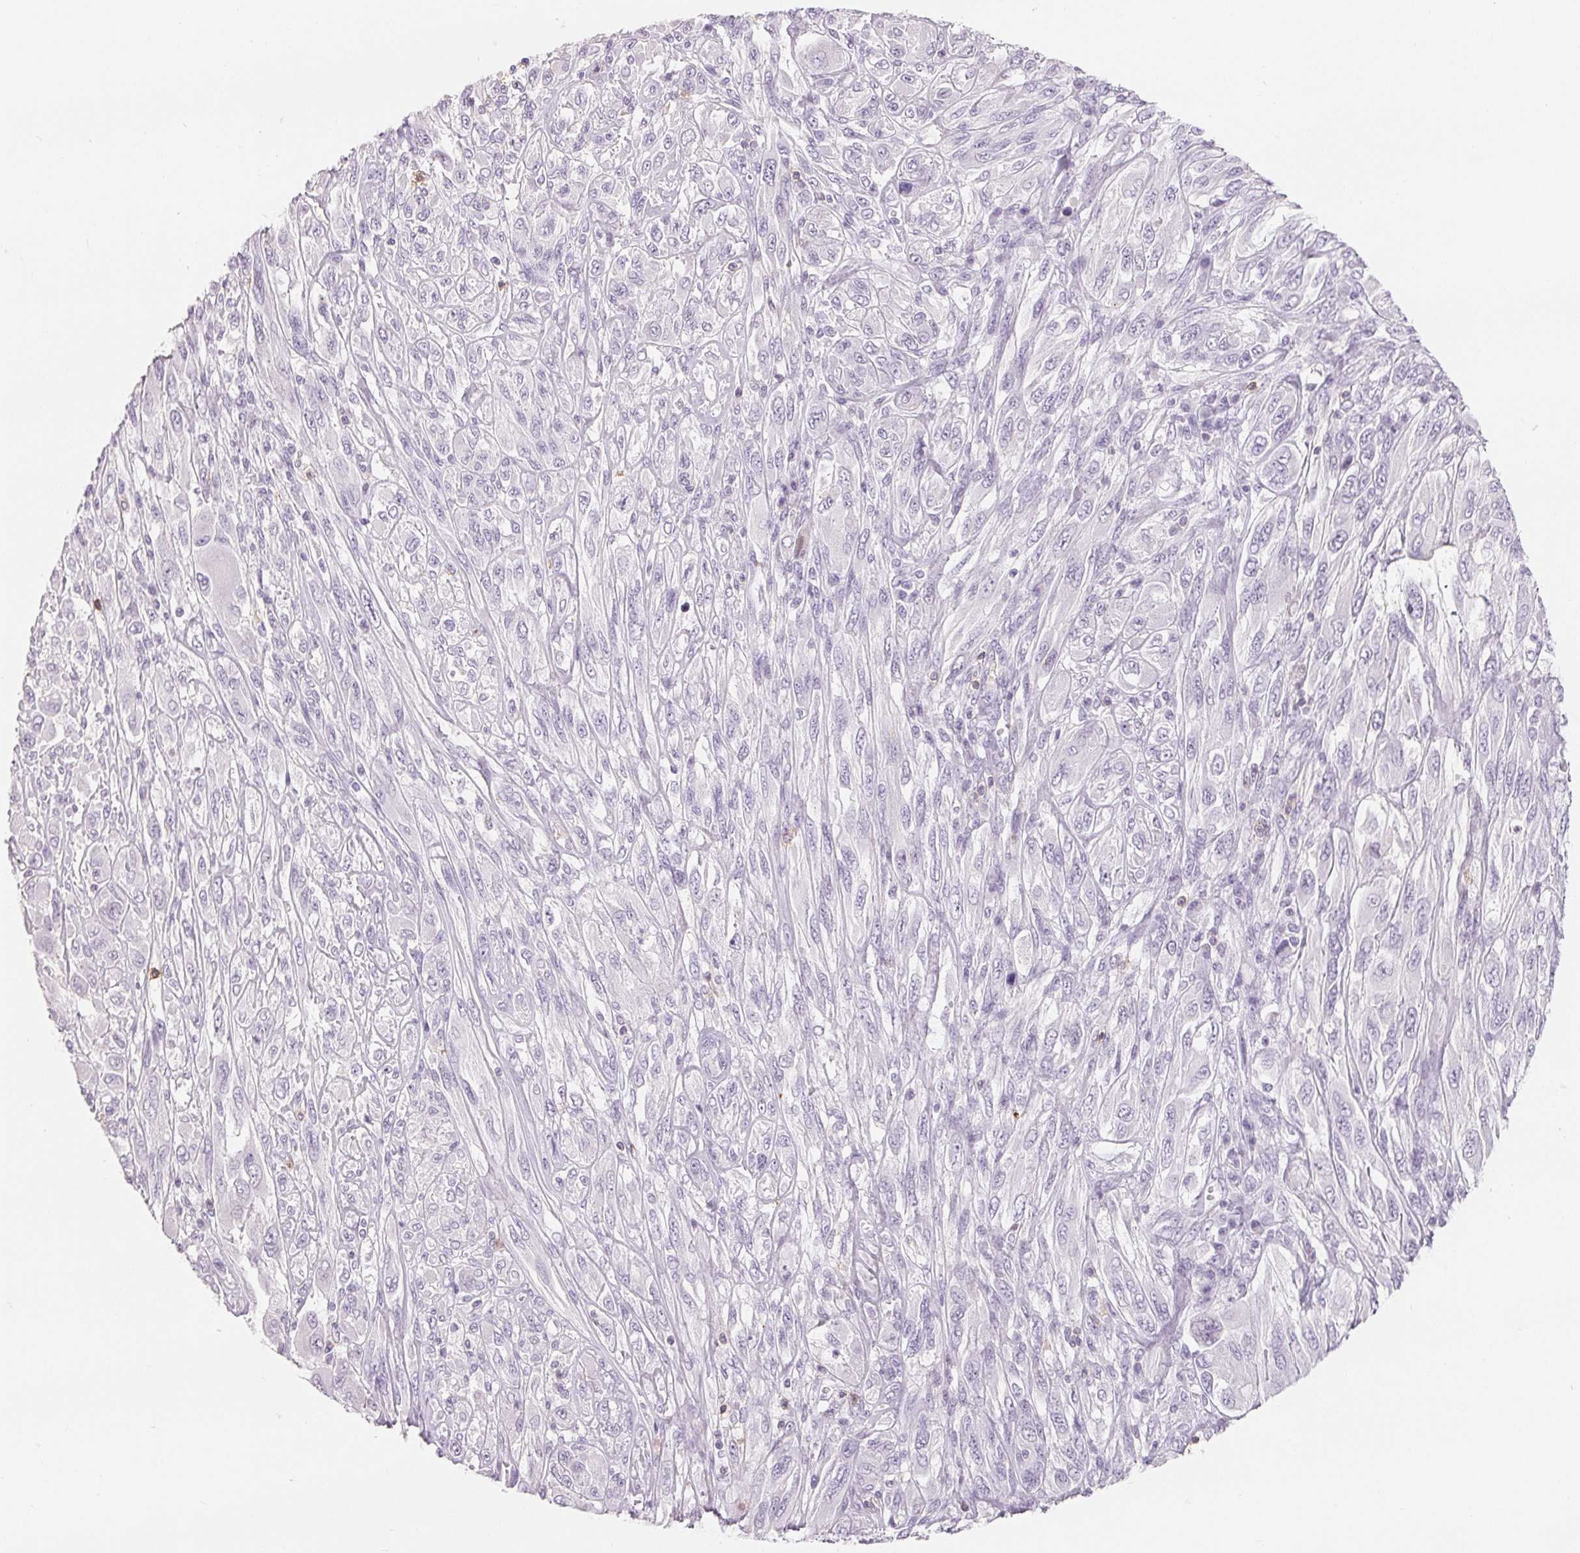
{"staining": {"intensity": "negative", "quantity": "none", "location": "none"}, "tissue": "melanoma", "cell_type": "Tumor cells", "image_type": "cancer", "snomed": [{"axis": "morphology", "description": "Malignant melanoma, NOS"}, {"axis": "topography", "description": "Skin"}], "caption": "IHC histopathology image of human malignant melanoma stained for a protein (brown), which reveals no staining in tumor cells.", "gene": "CD69", "patient": {"sex": "female", "age": 91}}